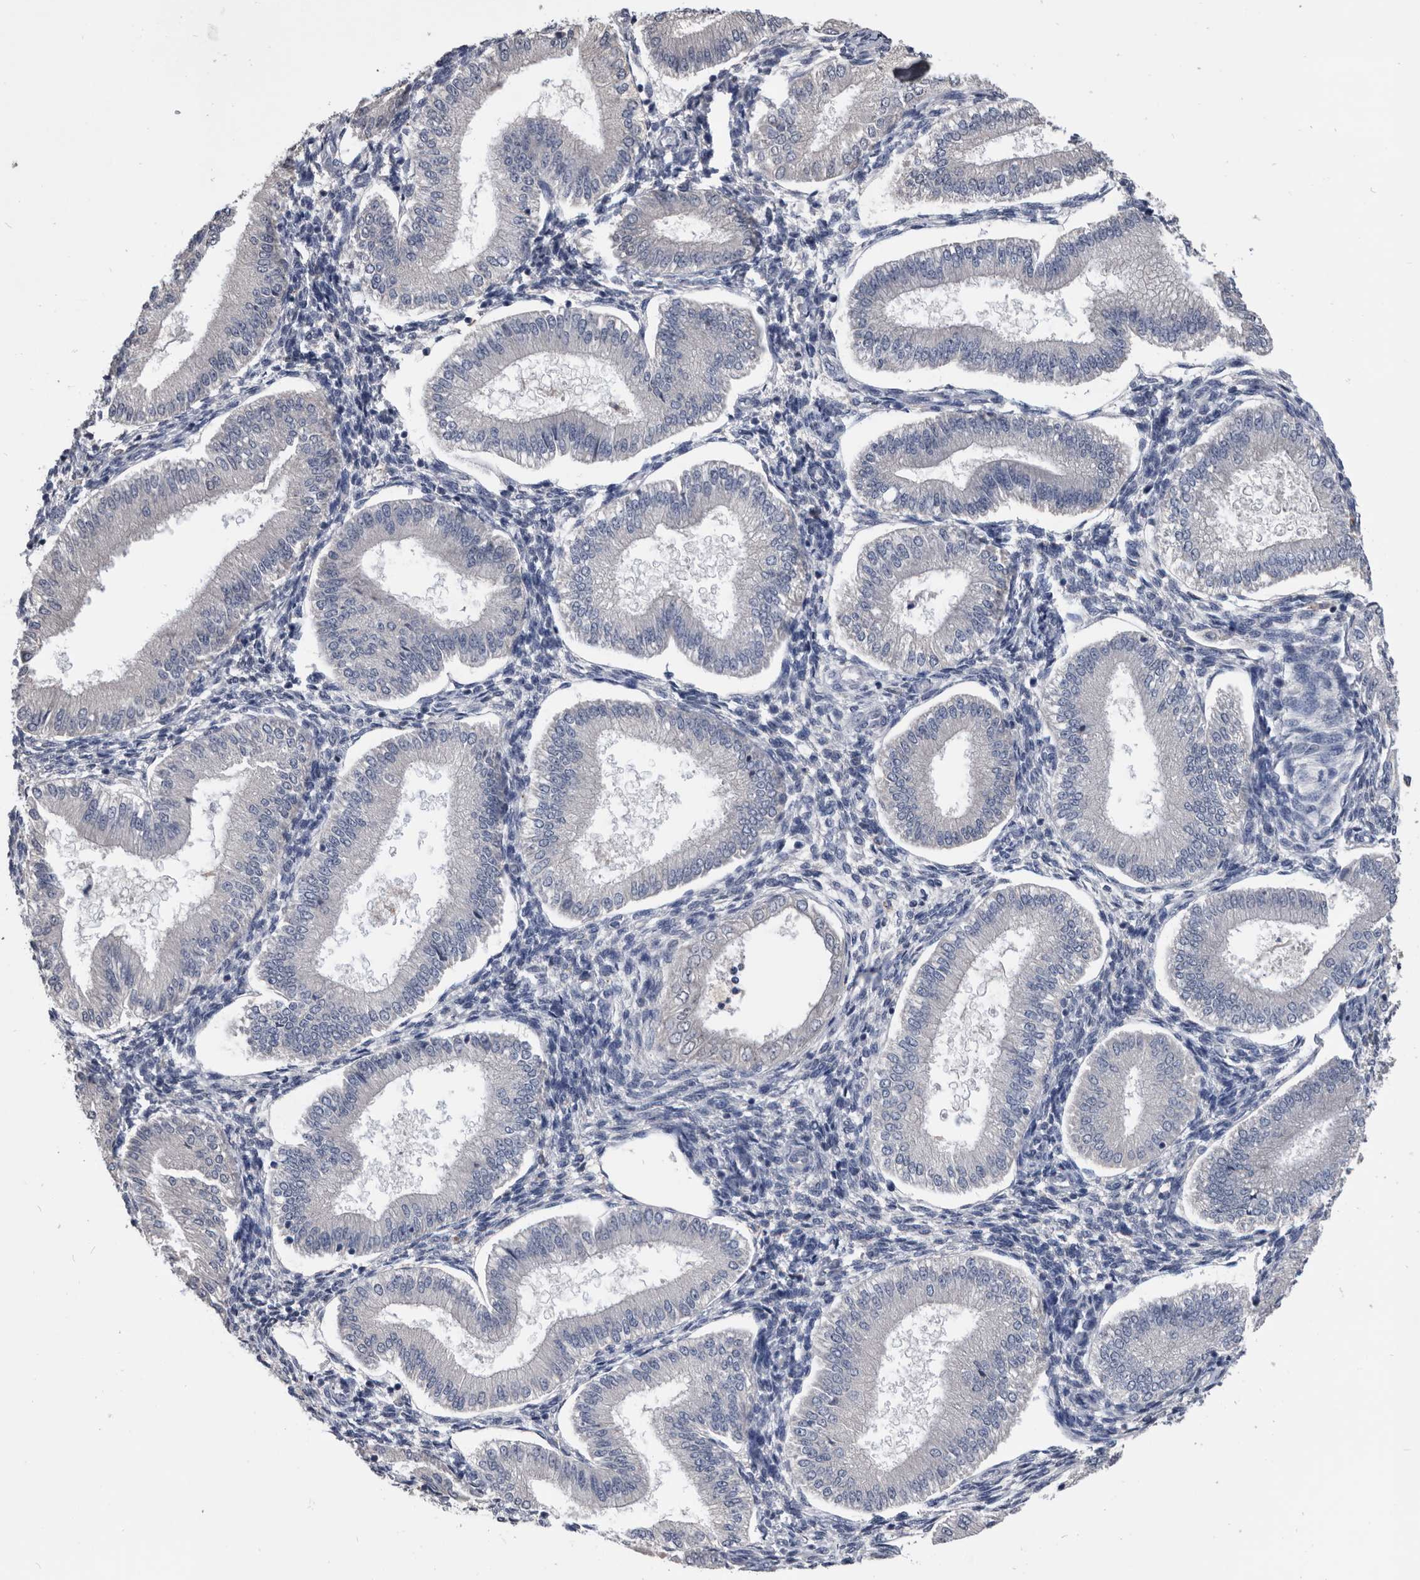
{"staining": {"intensity": "negative", "quantity": "none", "location": "none"}, "tissue": "endometrium", "cell_type": "Cells in endometrial stroma", "image_type": "normal", "snomed": [{"axis": "morphology", "description": "Normal tissue, NOS"}, {"axis": "topography", "description": "Endometrium"}], "caption": "Cells in endometrial stroma are negative for protein expression in normal human endometrium. The staining was performed using DAB (3,3'-diaminobenzidine) to visualize the protein expression in brown, while the nuclei were stained in blue with hematoxylin (Magnification: 20x).", "gene": "PDXK", "patient": {"sex": "female", "age": 39}}